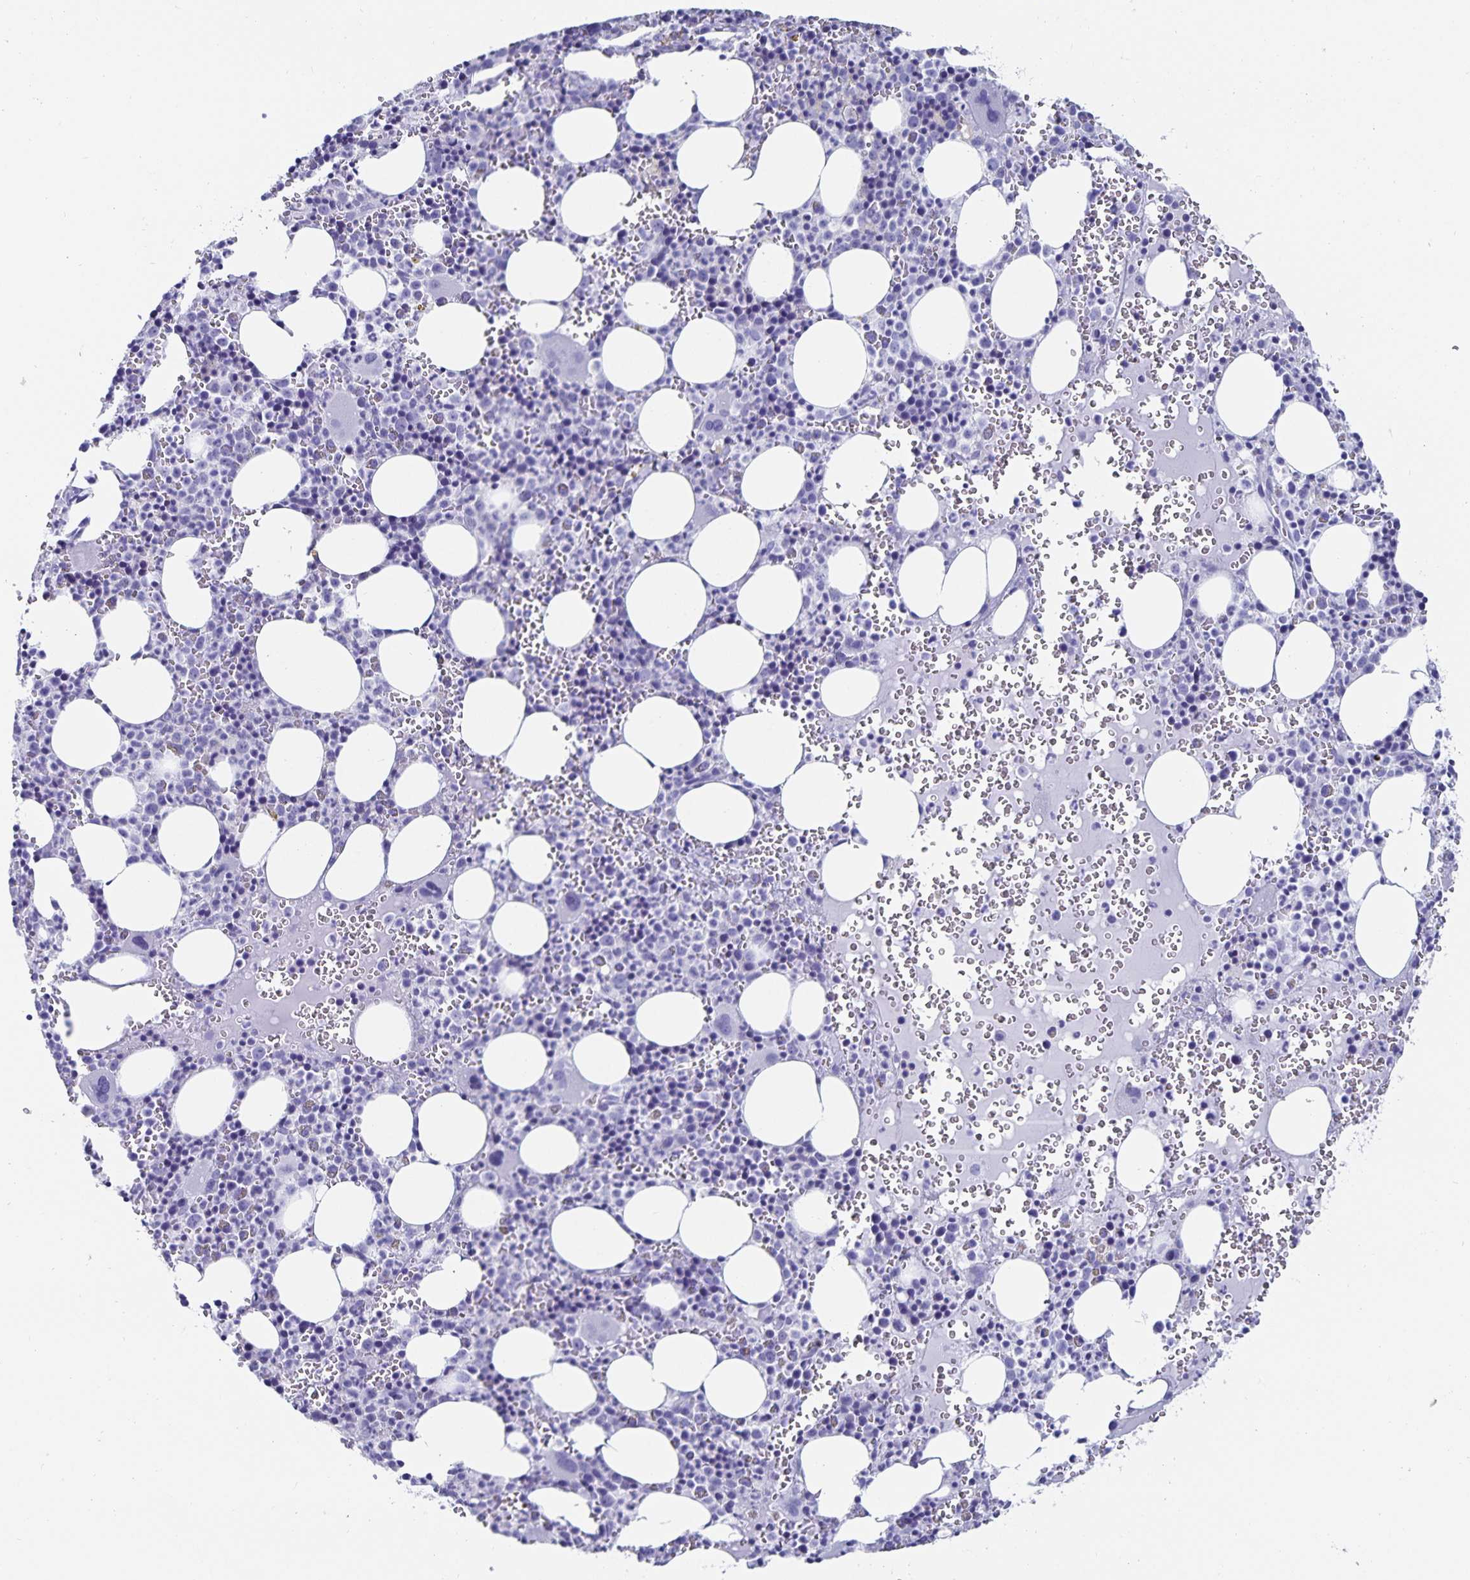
{"staining": {"intensity": "negative", "quantity": "none", "location": "none"}, "tissue": "bone marrow", "cell_type": "Hematopoietic cells", "image_type": "normal", "snomed": [{"axis": "morphology", "description": "Normal tissue, NOS"}, {"axis": "topography", "description": "Bone marrow"}], "caption": "Immunohistochemistry of unremarkable bone marrow displays no expression in hematopoietic cells.", "gene": "C19orf73", "patient": {"sex": "male", "age": 63}}